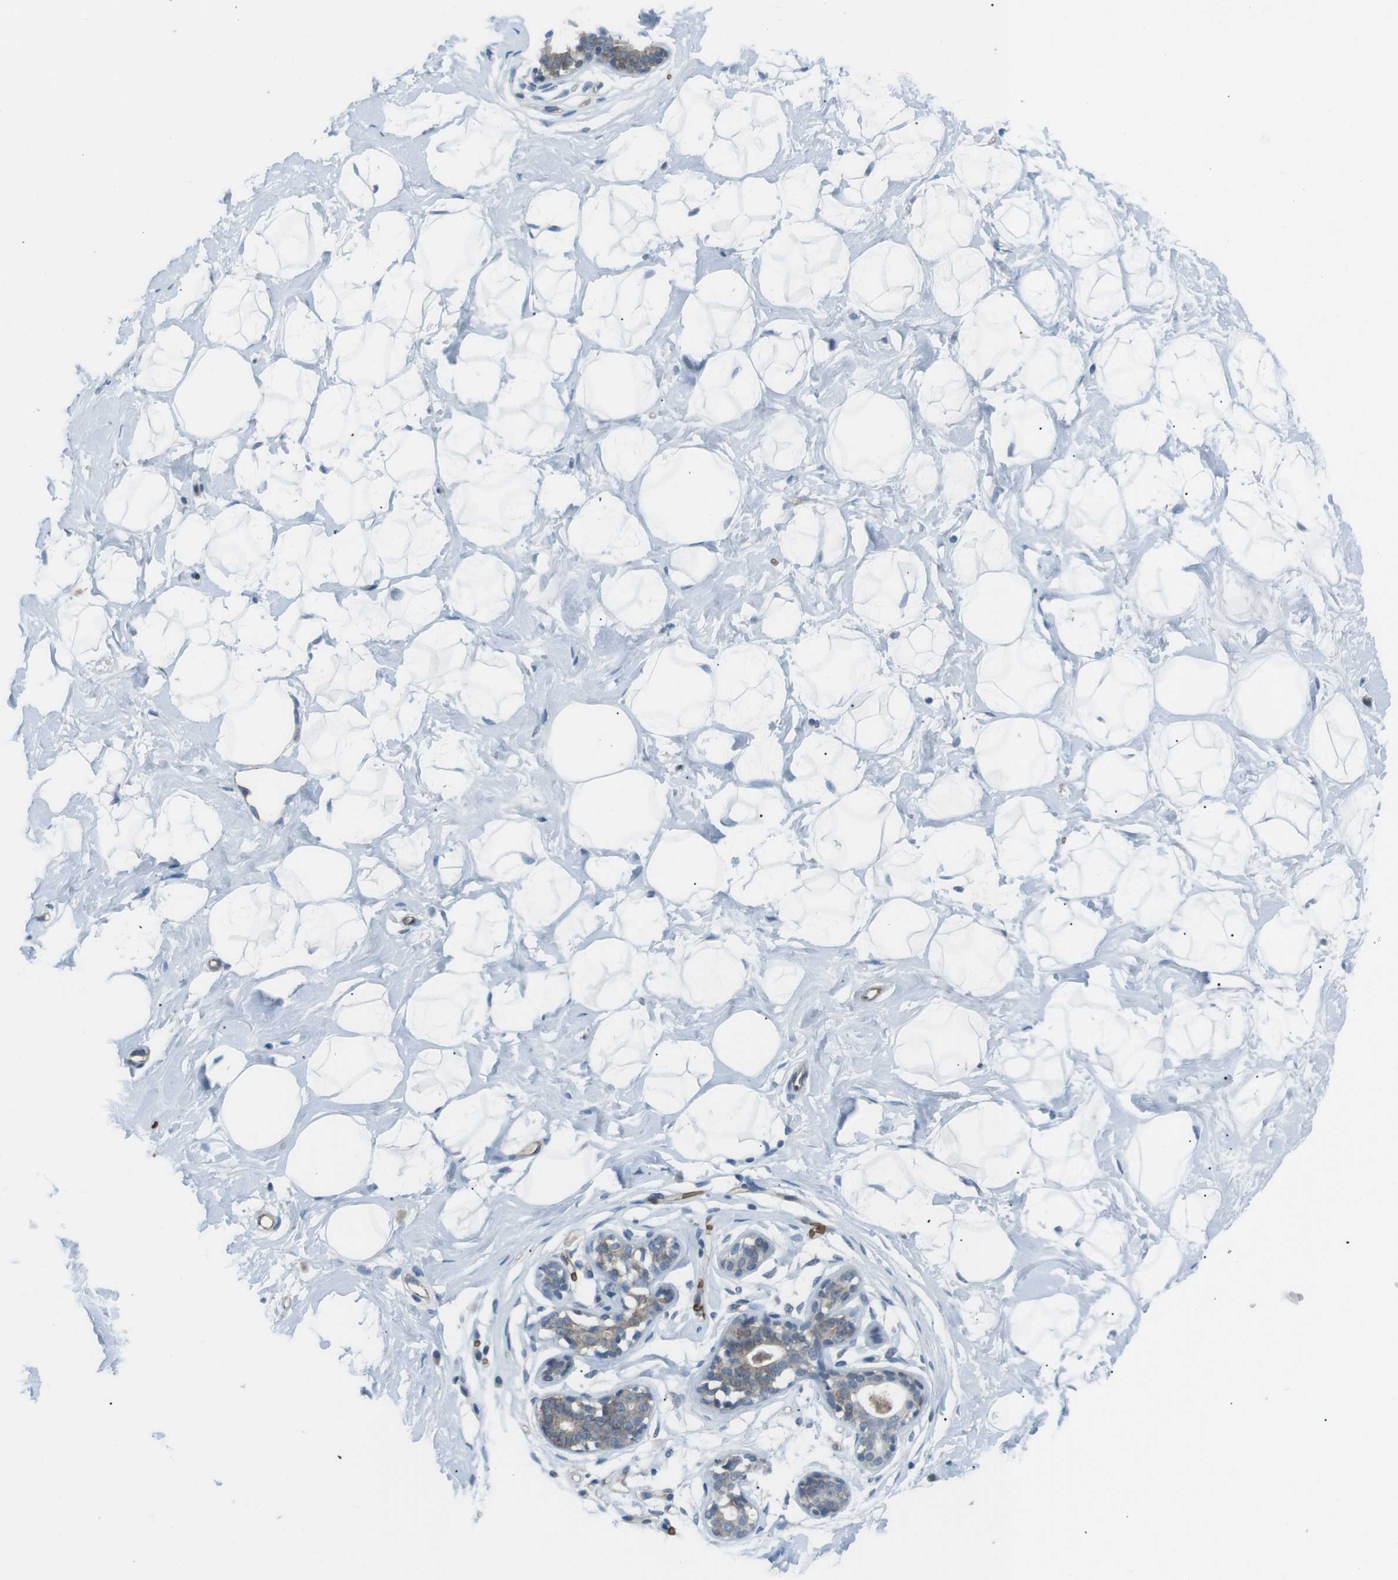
{"staining": {"intensity": "negative", "quantity": "none", "location": "none"}, "tissue": "breast", "cell_type": "Adipocytes", "image_type": "normal", "snomed": [{"axis": "morphology", "description": "Normal tissue, NOS"}, {"axis": "topography", "description": "Breast"}], "caption": "Breast stained for a protein using immunohistochemistry (IHC) exhibits no positivity adipocytes.", "gene": "SPTA1", "patient": {"sex": "female", "age": 23}}